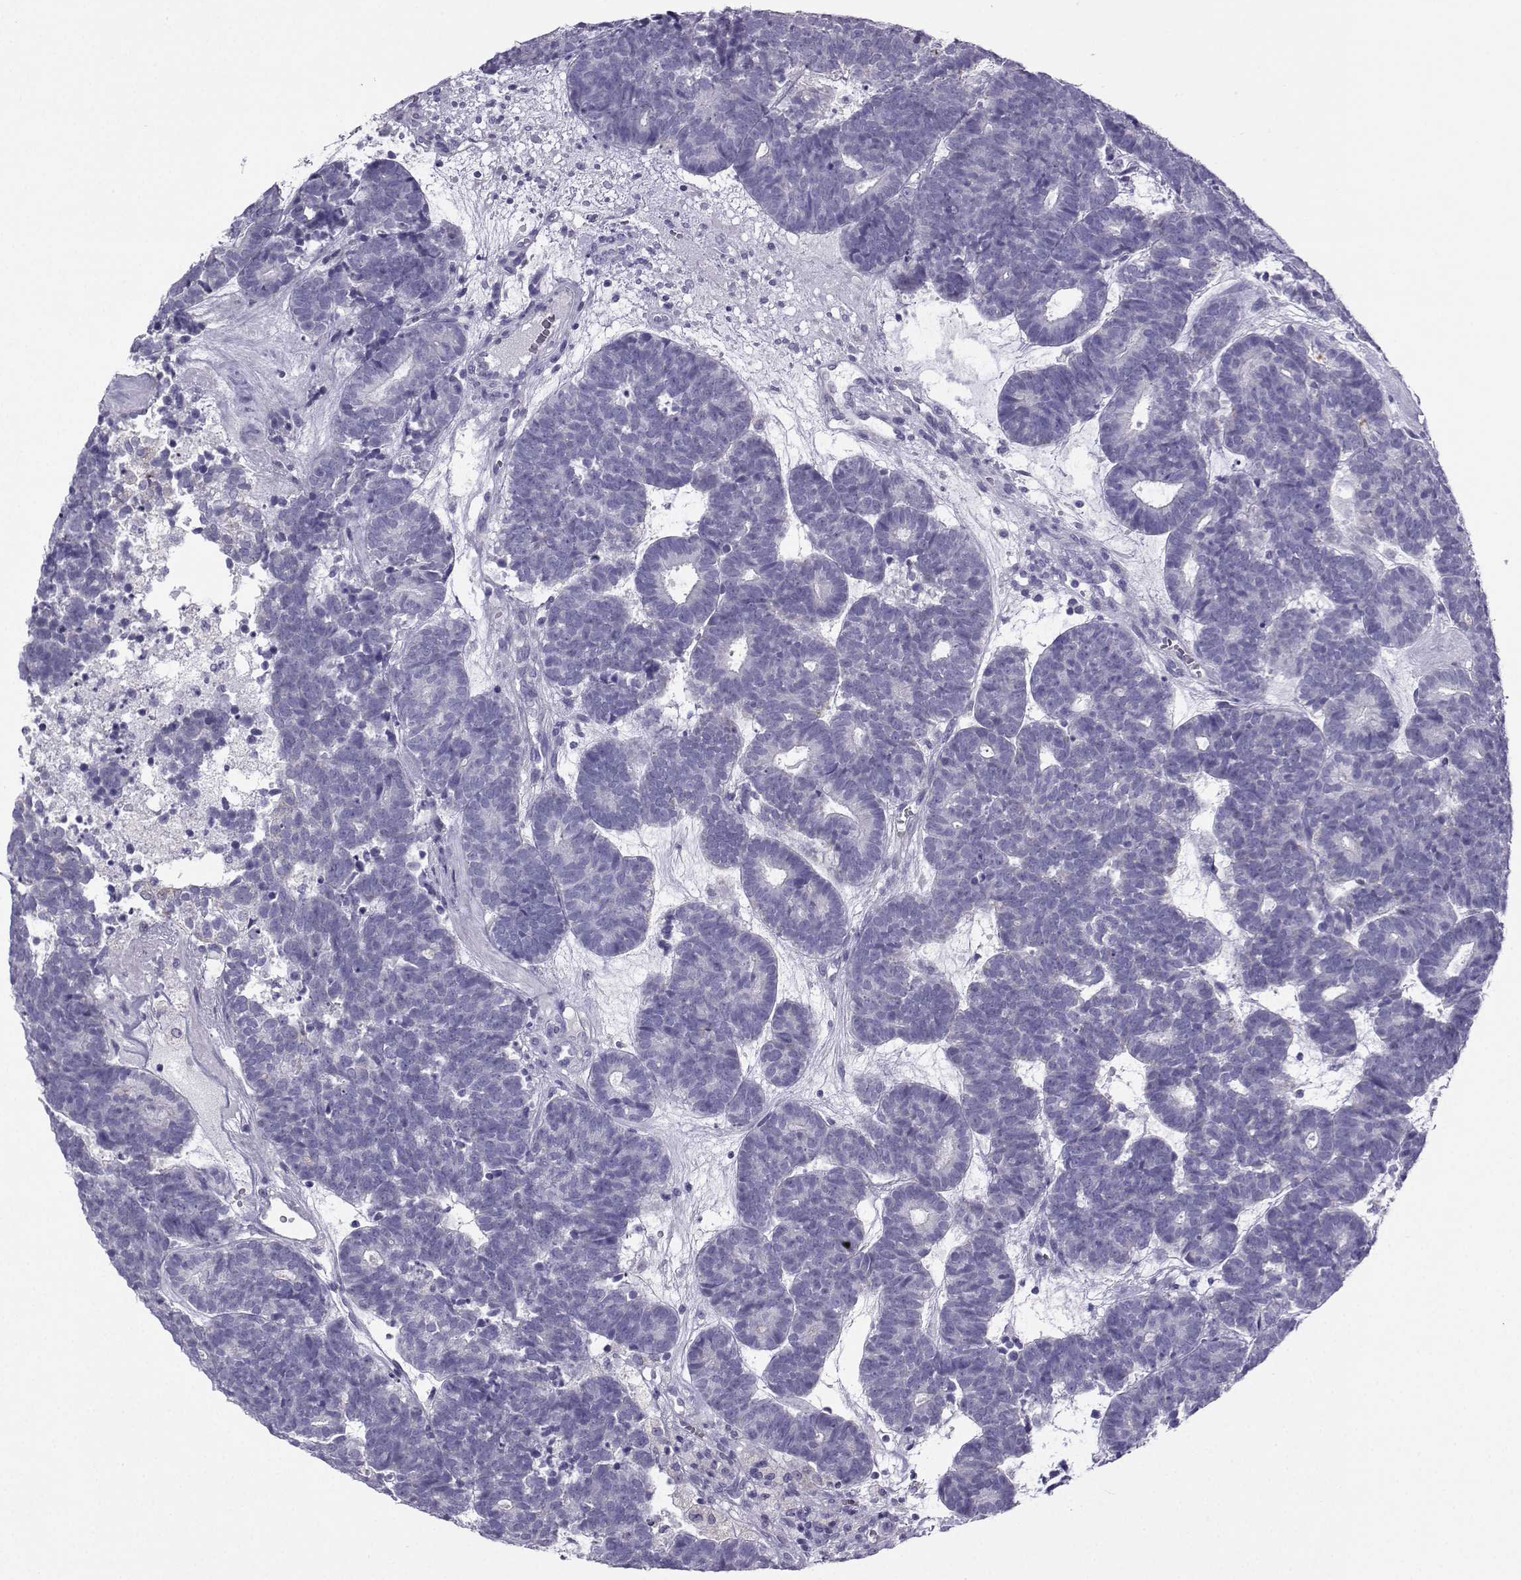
{"staining": {"intensity": "negative", "quantity": "none", "location": "none"}, "tissue": "head and neck cancer", "cell_type": "Tumor cells", "image_type": "cancer", "snomed": [{"axis": "morphology", "description": "Adenocarcinoma, NOS"}, {"axis": "topography", "description": "Head-Neck"}], "caption": "Protein analysis of adenocarcinoma (head and neck) exhibits no significant staining in tumor cells.", "gene": "FBXO24", "patient": {"sex": "female", "age": 81}}